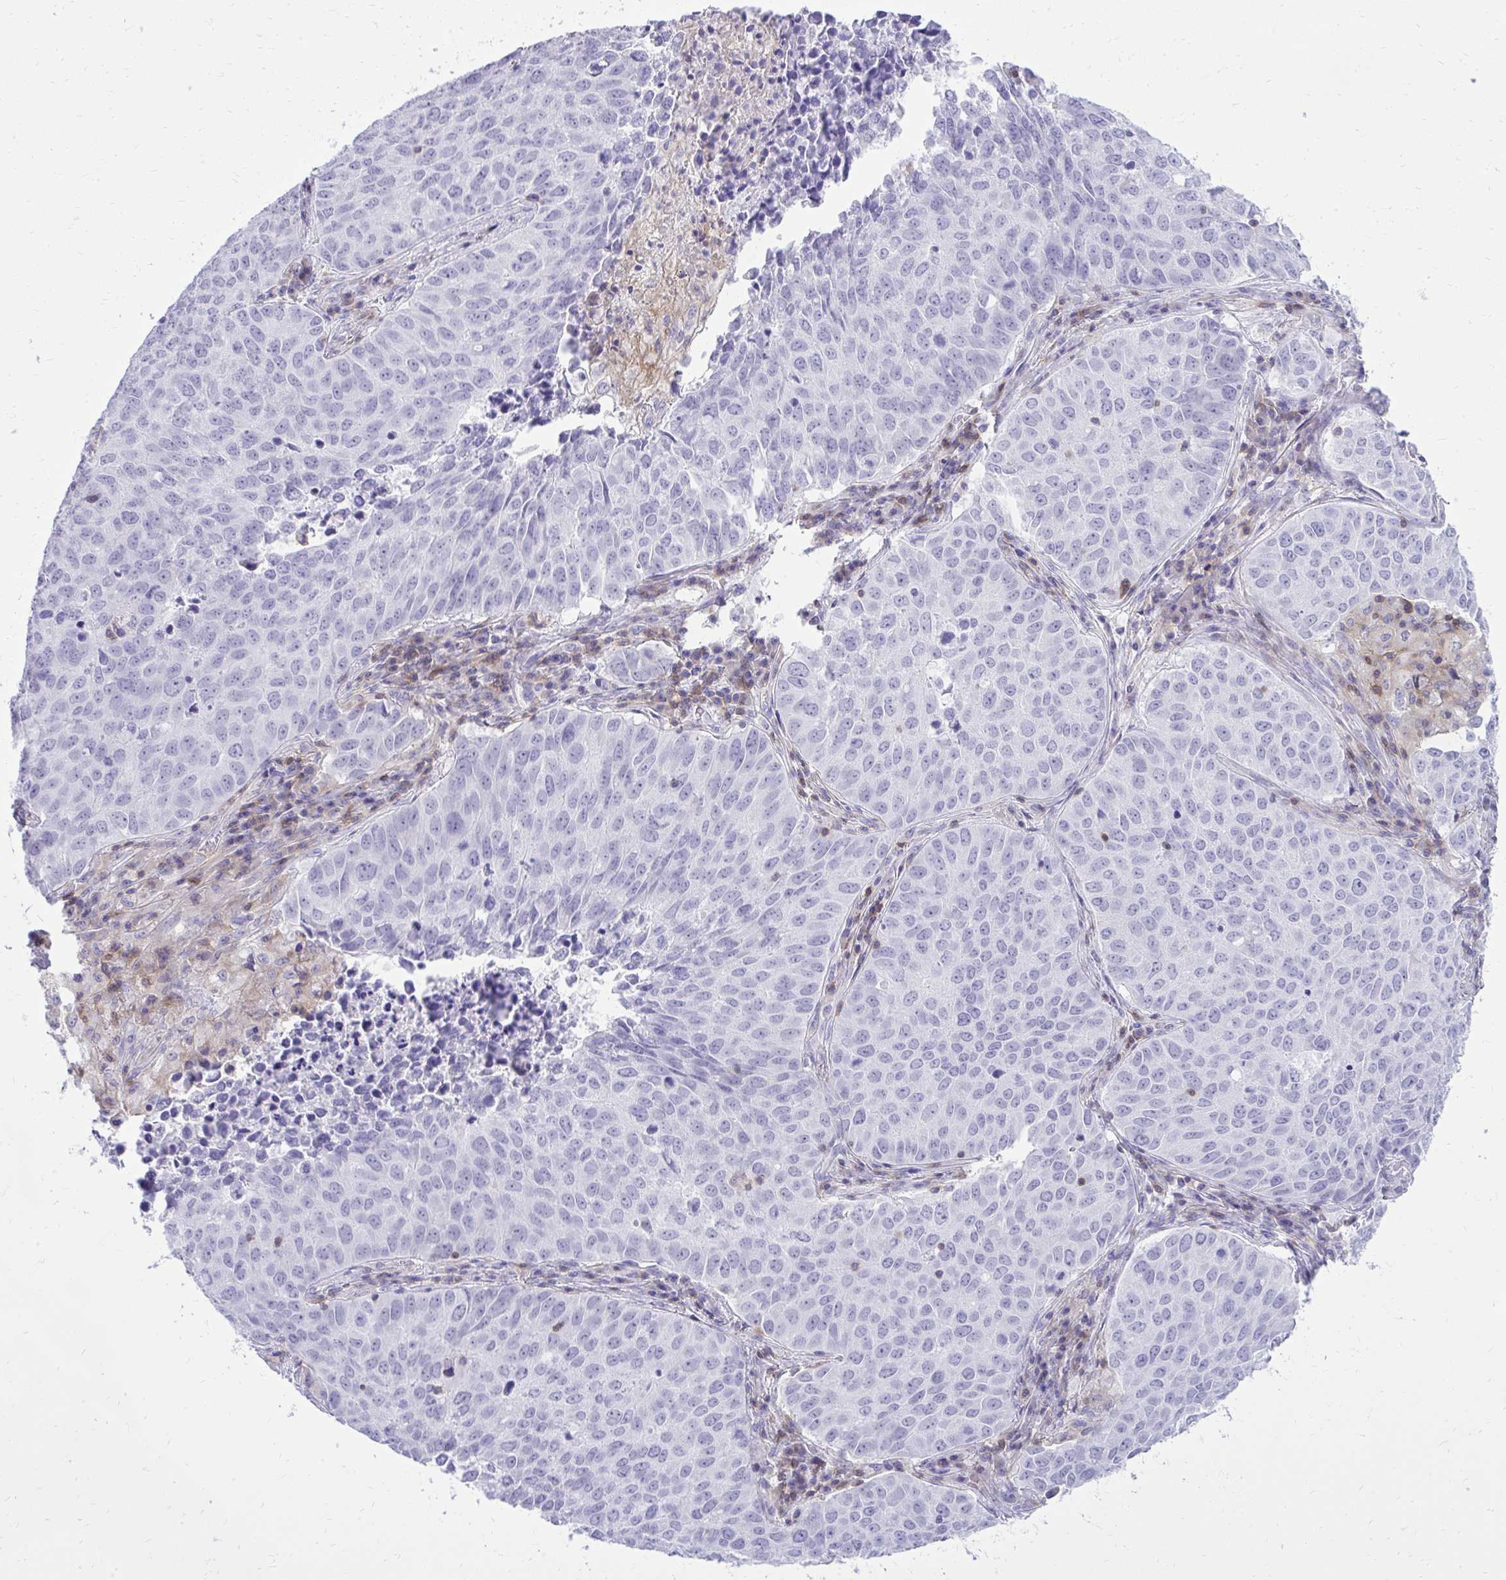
{"staining": {"intensity": "negative", "quantity": "none", "location": "none"}, "tissue": "lung cancer", "cell_type": "Tumor cells", "image_type": "cancer", "snomed": [{"axis": "morphology", "description": "Adenocarcinoma, NOS"}, {"axis": "topography", "description": "Lung"}], "caption": "High magnification brightfield microscopy of lung cancer (adenocarcinoma) stained with DAB (3,3'-diaminobenzidine) (brown) and counterstained with hematoxylin (blue): tumor cells show no significant expression. (Immunohistochemistry, brightfield microscopy, high magnification).", "gene": "GPRIN3", "patient": {"sex": "female", "age": 50}}